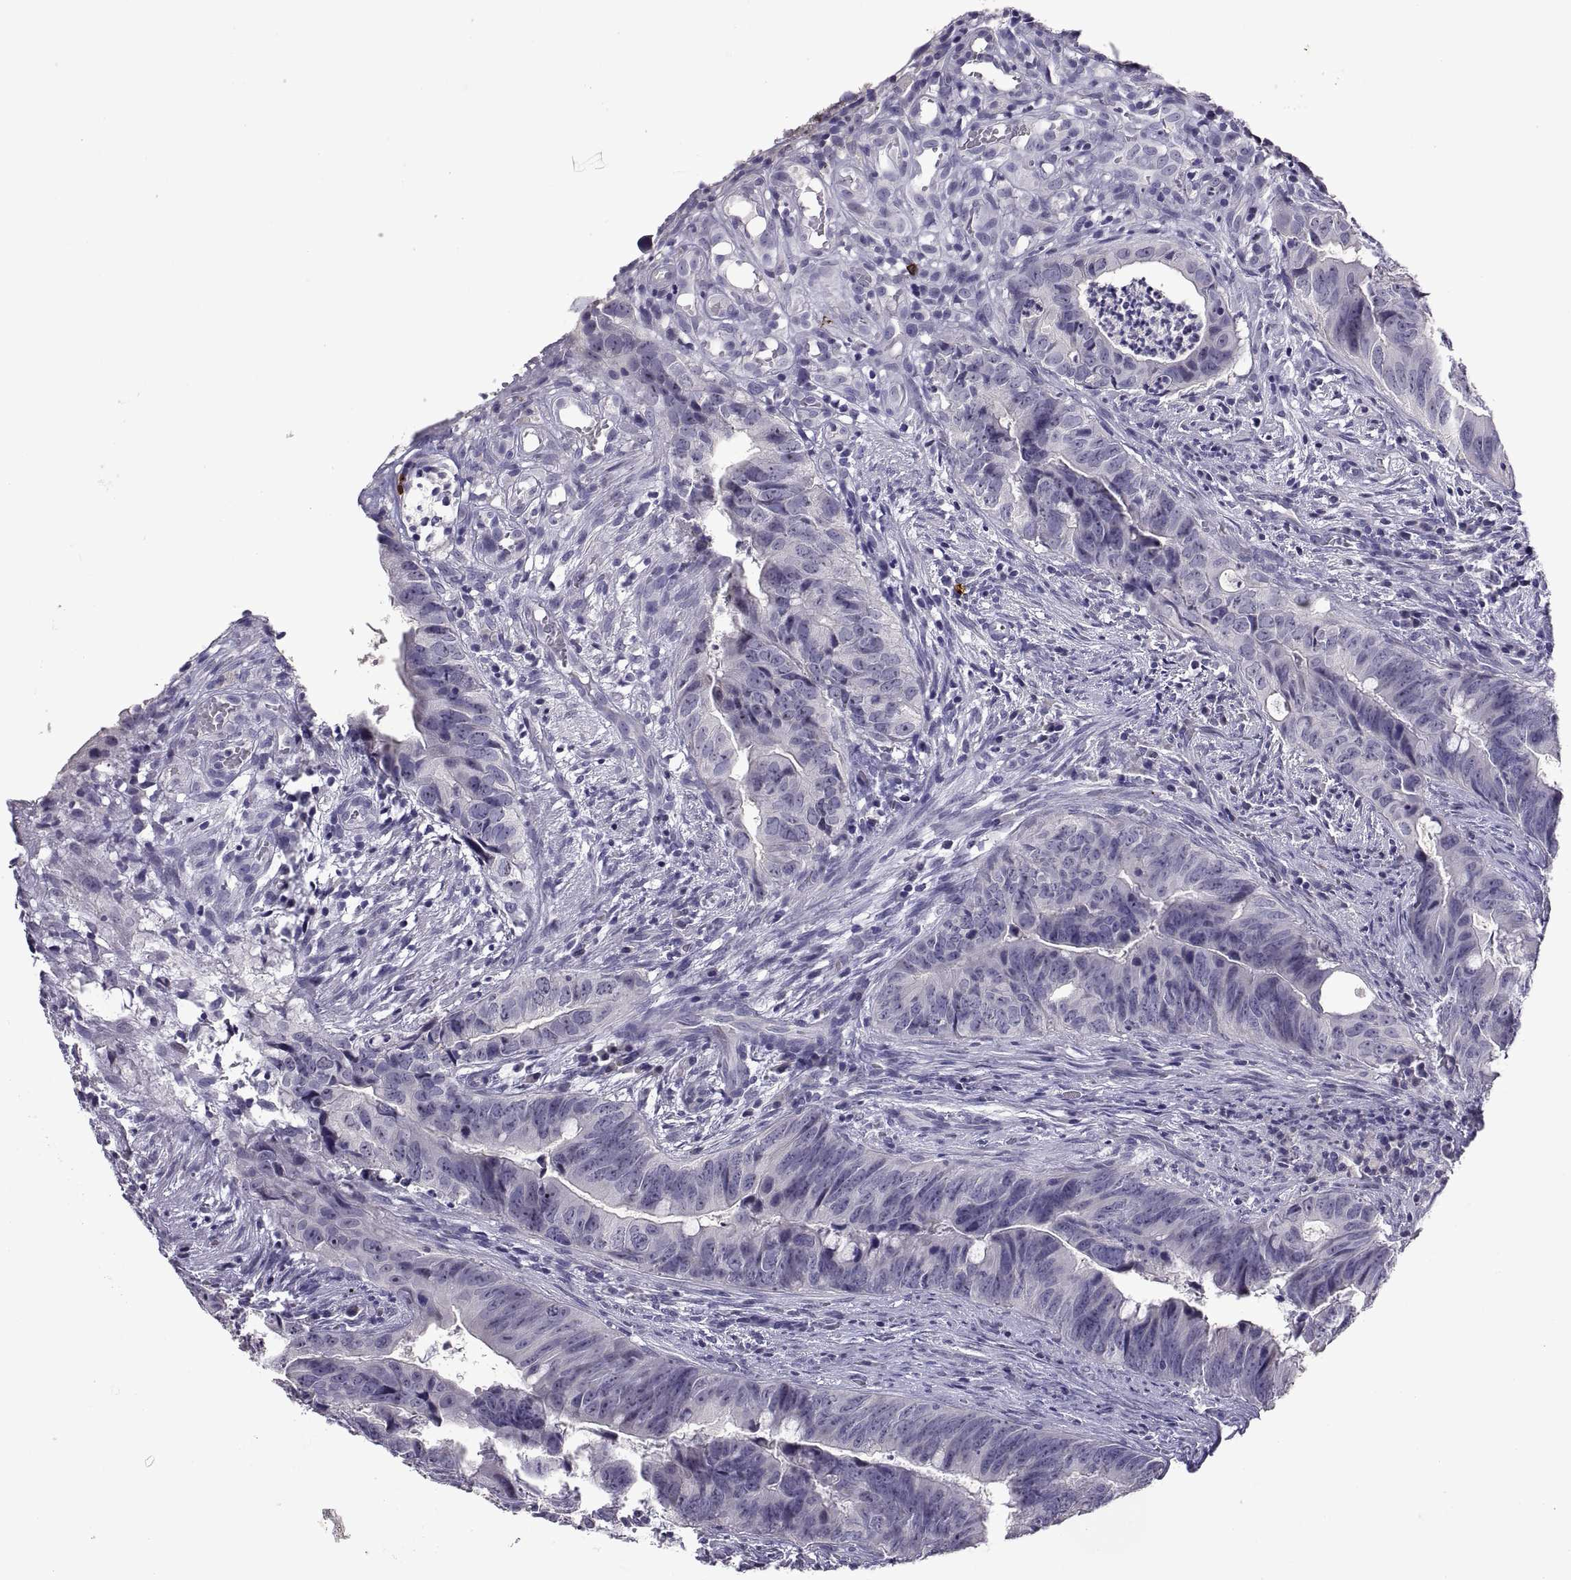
{"staining": {"intensity": "negative", "quantity": "none", "location": "none"}, "tissue": "colorectal cancer", "cell_type": "Tumor cells", "image_type": "cancer", "snomed": [{"axis": "morphology", "description": "Adenocarcinoma, NOS"}, {"axis": "topography", "description": "Colon"}], "caption": "This is an IHC micrograph of human colorectal adenocarcinoma. There is no expression in tumor cells.", "gene": "MS4A1", "patient": {"sex": "female", "age": 82}}